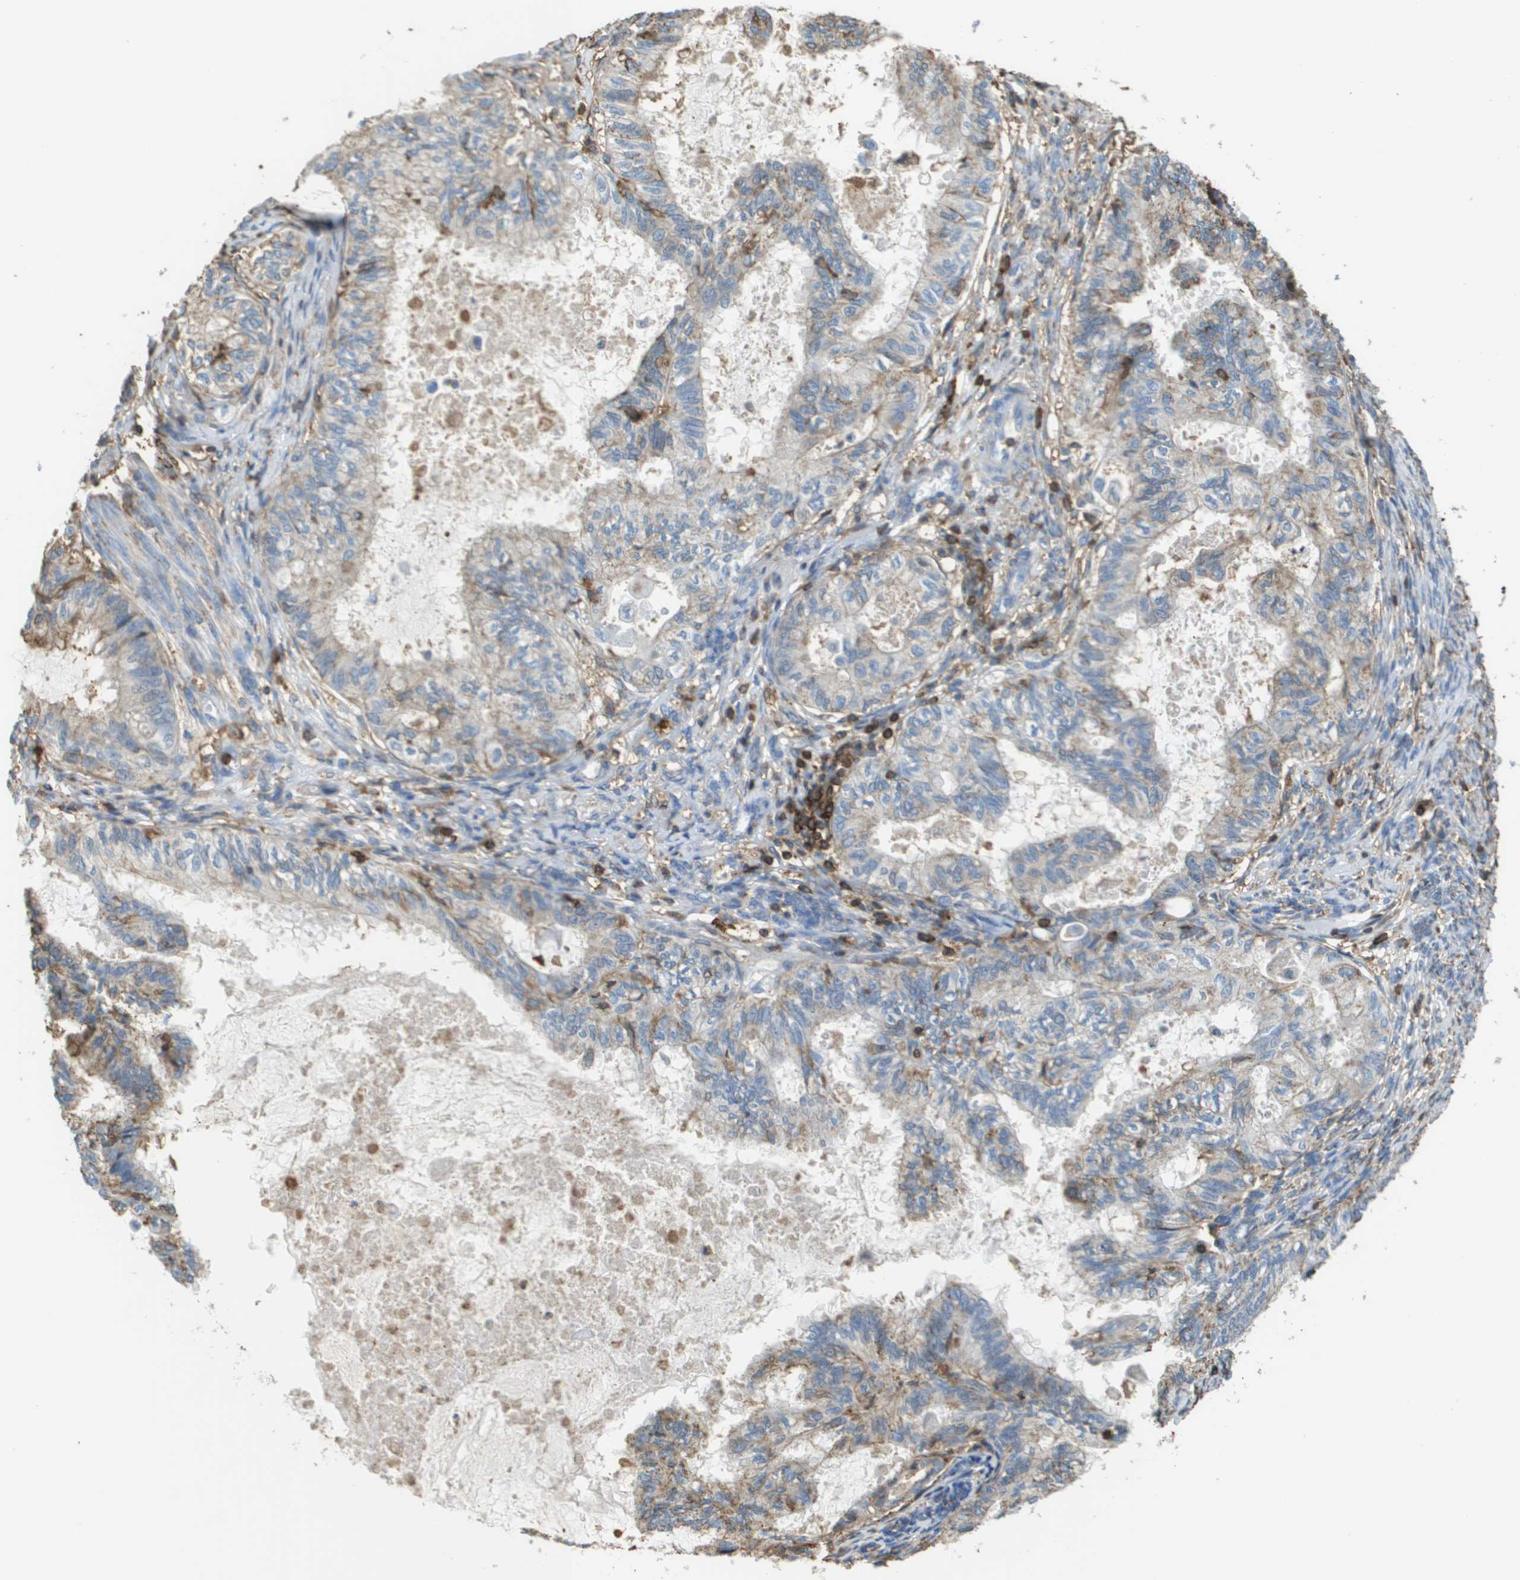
{"staining": {"intensity": "weak", "quantity": "<25%", "location": "cytoplasmic/membranous"}, "tissue": "cervical cancer", "cell_type": "Tumor cells", "image_type": "cancer", "snomed": [{"axis": "morphology", "description": "Normal tissue, NOS"}, {"axis": "morphology", "description": "Adenocarcinoma, NOS"}, {"axis": "topography", "description": "Cervix"}, {"axis": "topography", "description": "Endometrium"}], "caption": "Human cervical adenocarcinoma stained for a protein using immunohistochemistry exhibits no expression in tumor cells.", "gene": "PASK", "patient": {"sex": "female", "age": 86}}